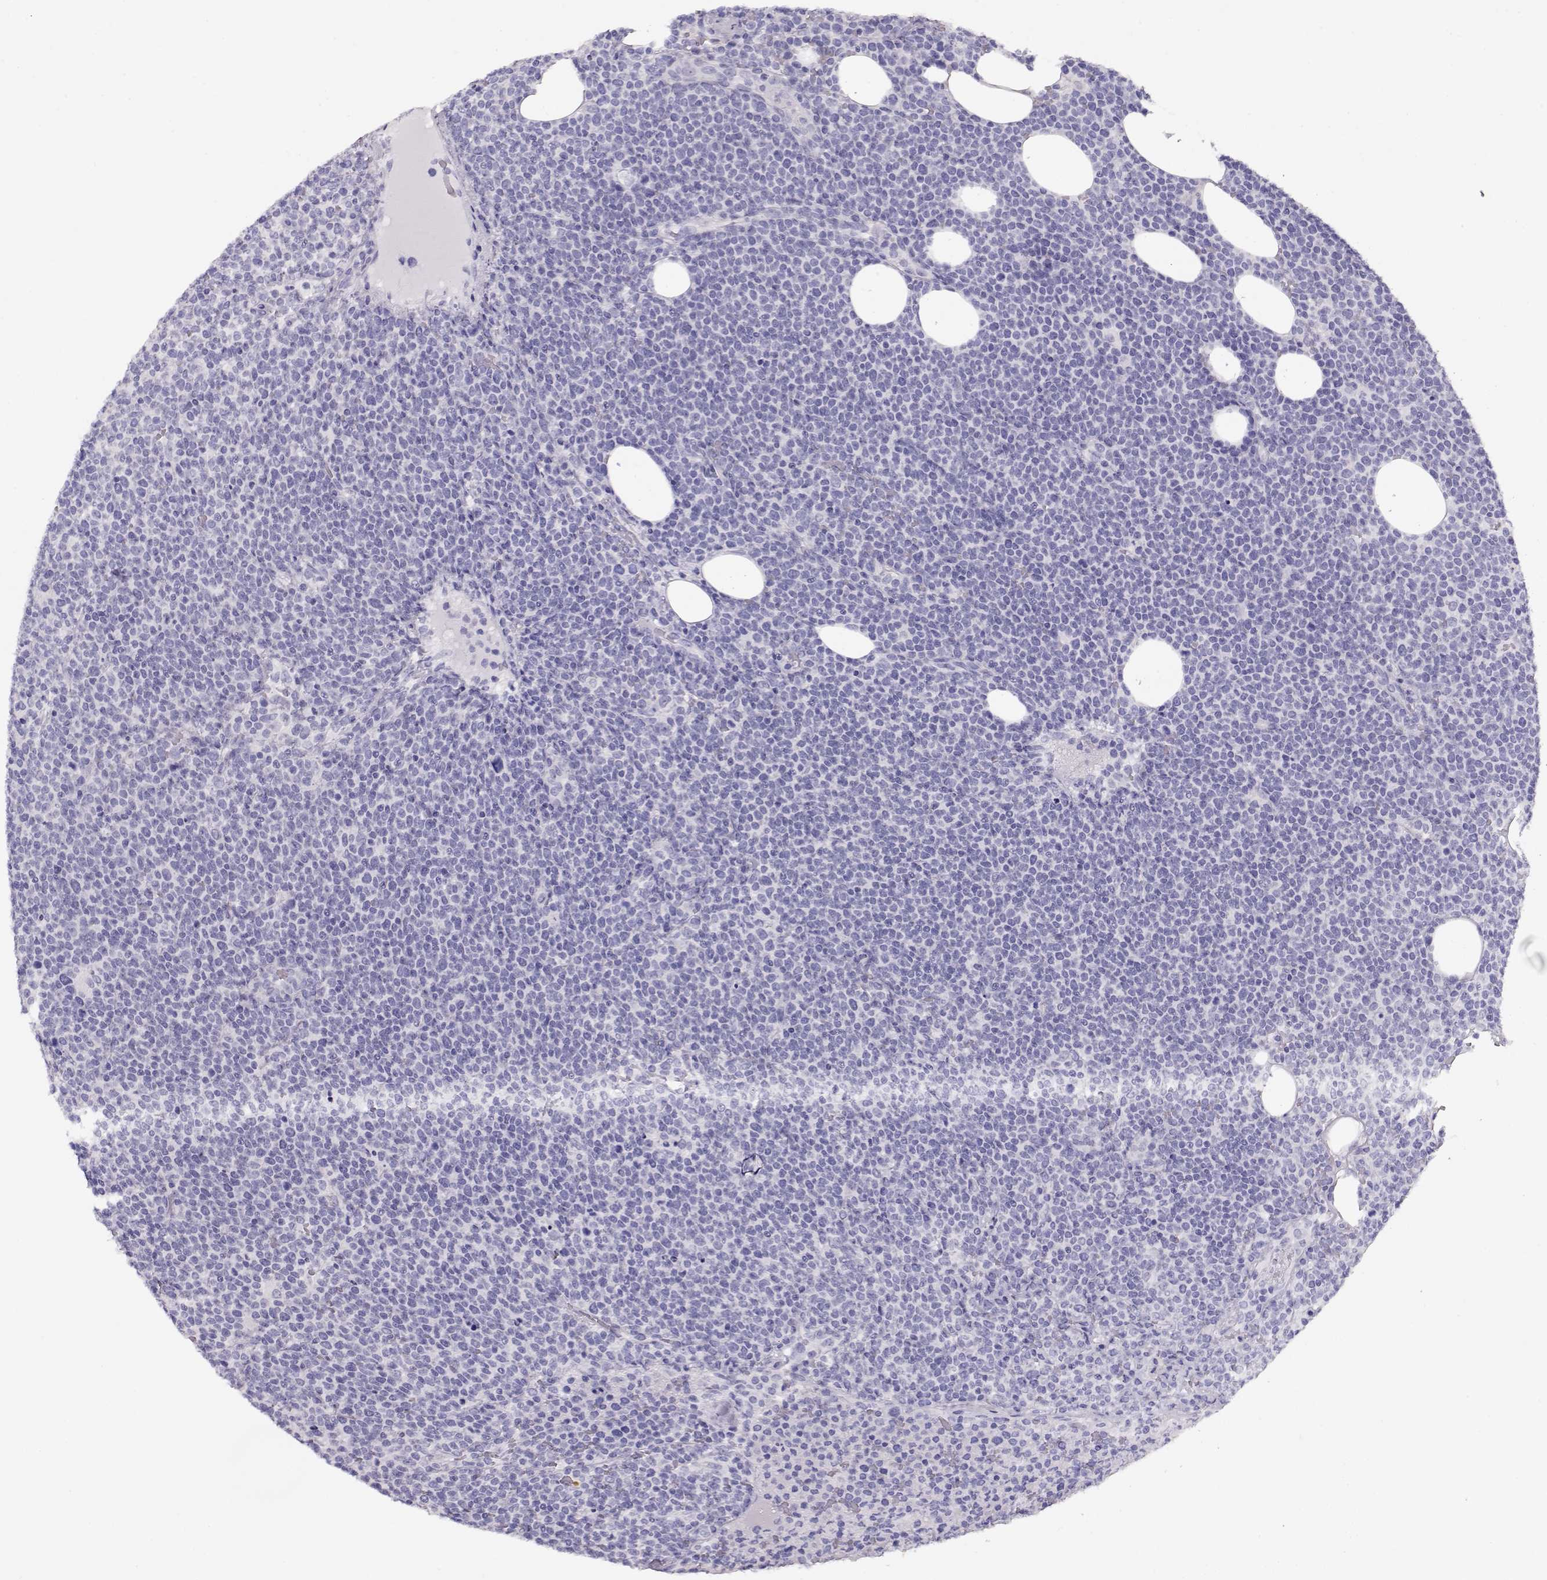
{"staining": {"intensity": "negative", "quantity": "none", "location": "none"}, "tissue": "lymphoma", "cell_type": "Tumor cells", "image_type": "cancer", "snomed": [{"axis": "morphology", "description": "Malignant lymphoma, non-Hodgkin's type, High grade"}, {"axis": "topography", "description": "Lymph node"}], "caption": "A photomicrograph of human high-grade malignant lymphoma, non-Hodgkin's type is negative for staining in tumor cells.", "gene": "ACTN2", "patient": {"sex": "male", "age": 61}}